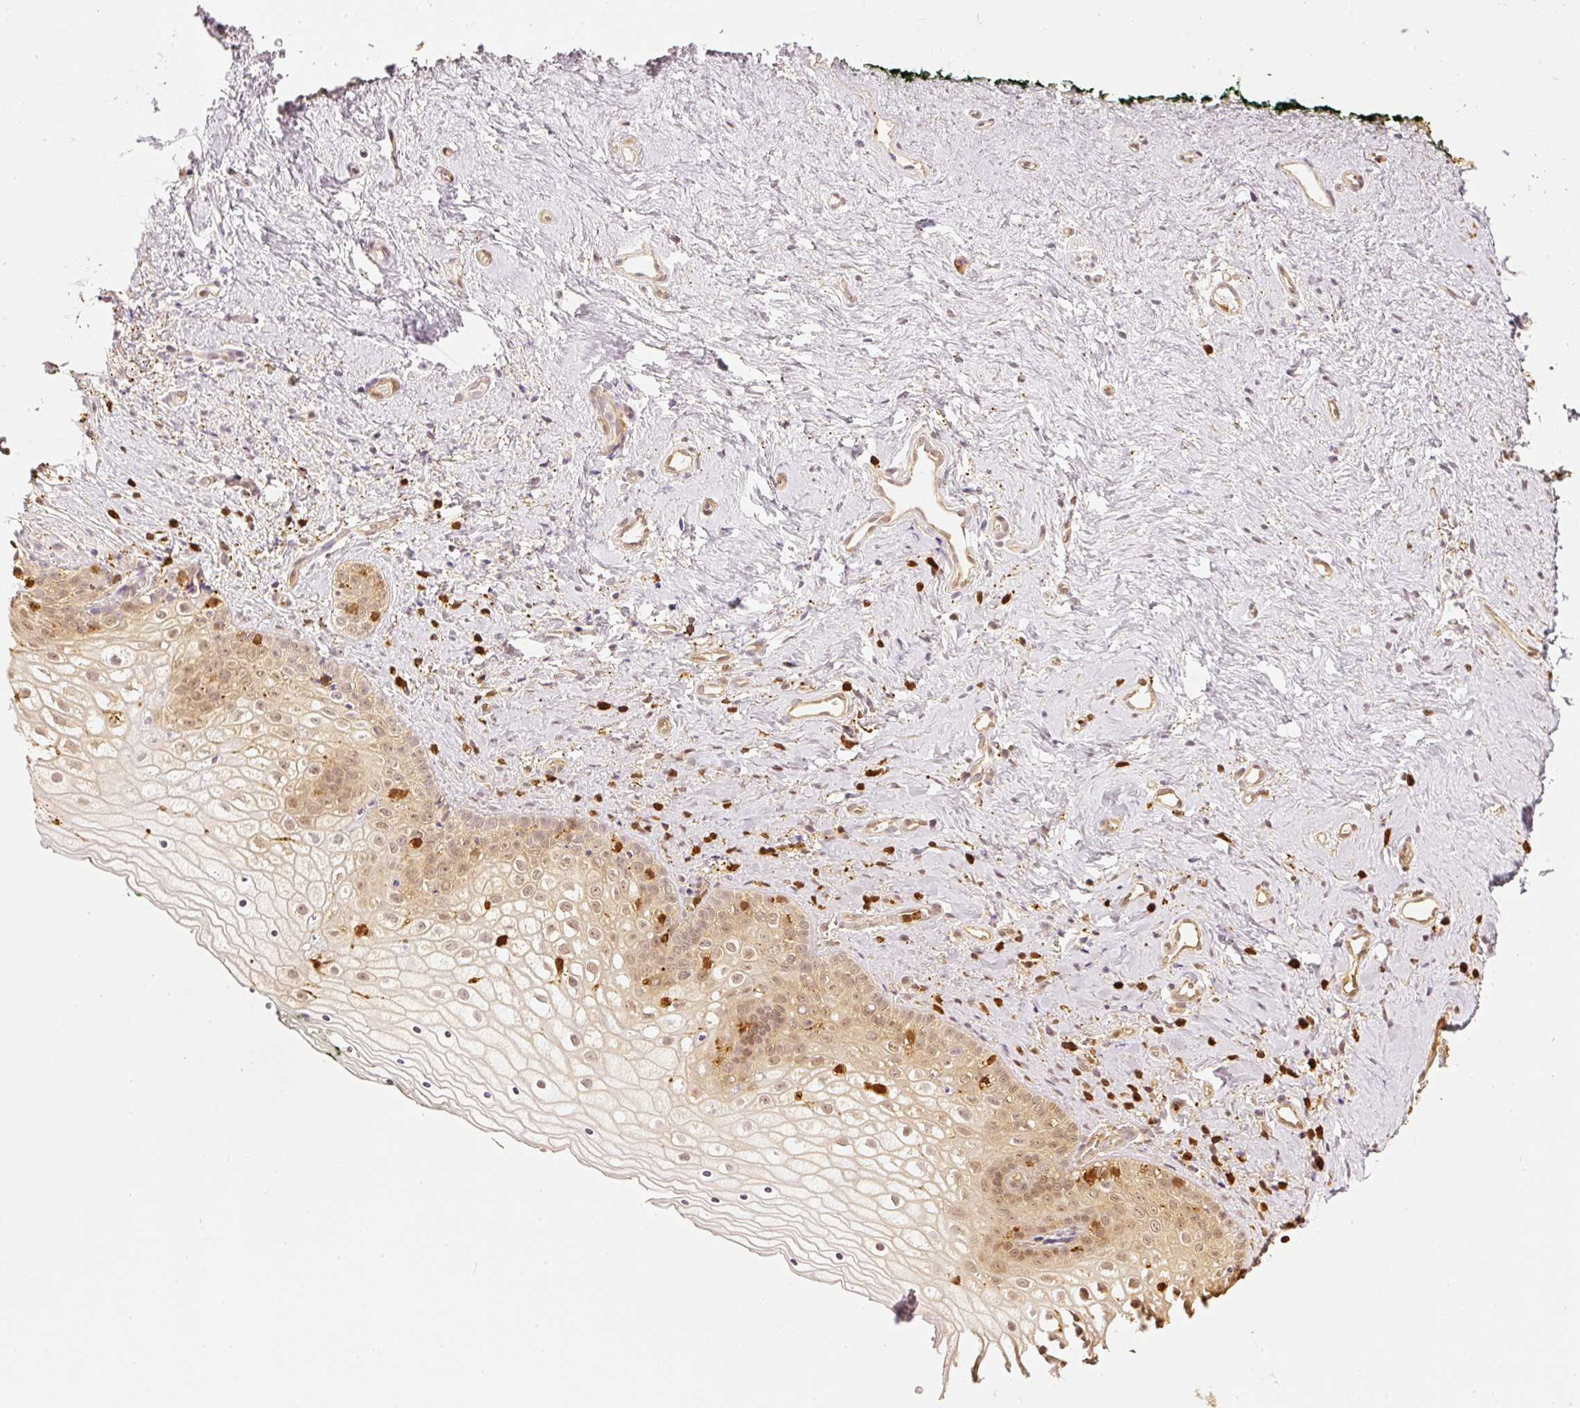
{"staining": {"intensity": "moderate", "quantity": ">75%", "location": "cytoplasmic/membranous,nuclear"}, "tissue": "vagina", "cell_type": "Squamous epithelial cells", "image_type": "normal", "snomed": [{"axis": "morphology", "description": "Normal tissue, NOS"}, {"axis": "topography", "description": "Vagina"}], "caption": "IHC micrograph of normal vagina: human vagina stained using immunohistochemistry exhibits medium levels of moderate protein expression localized specifically in the cytoplasmic/membranous,nuclear of squamous epithelial cells, appearing as a cytoplasmic/membranous,nuclear brown color.", "gene": "PFN1", "patient": {"sex": "female", "age": 59}}